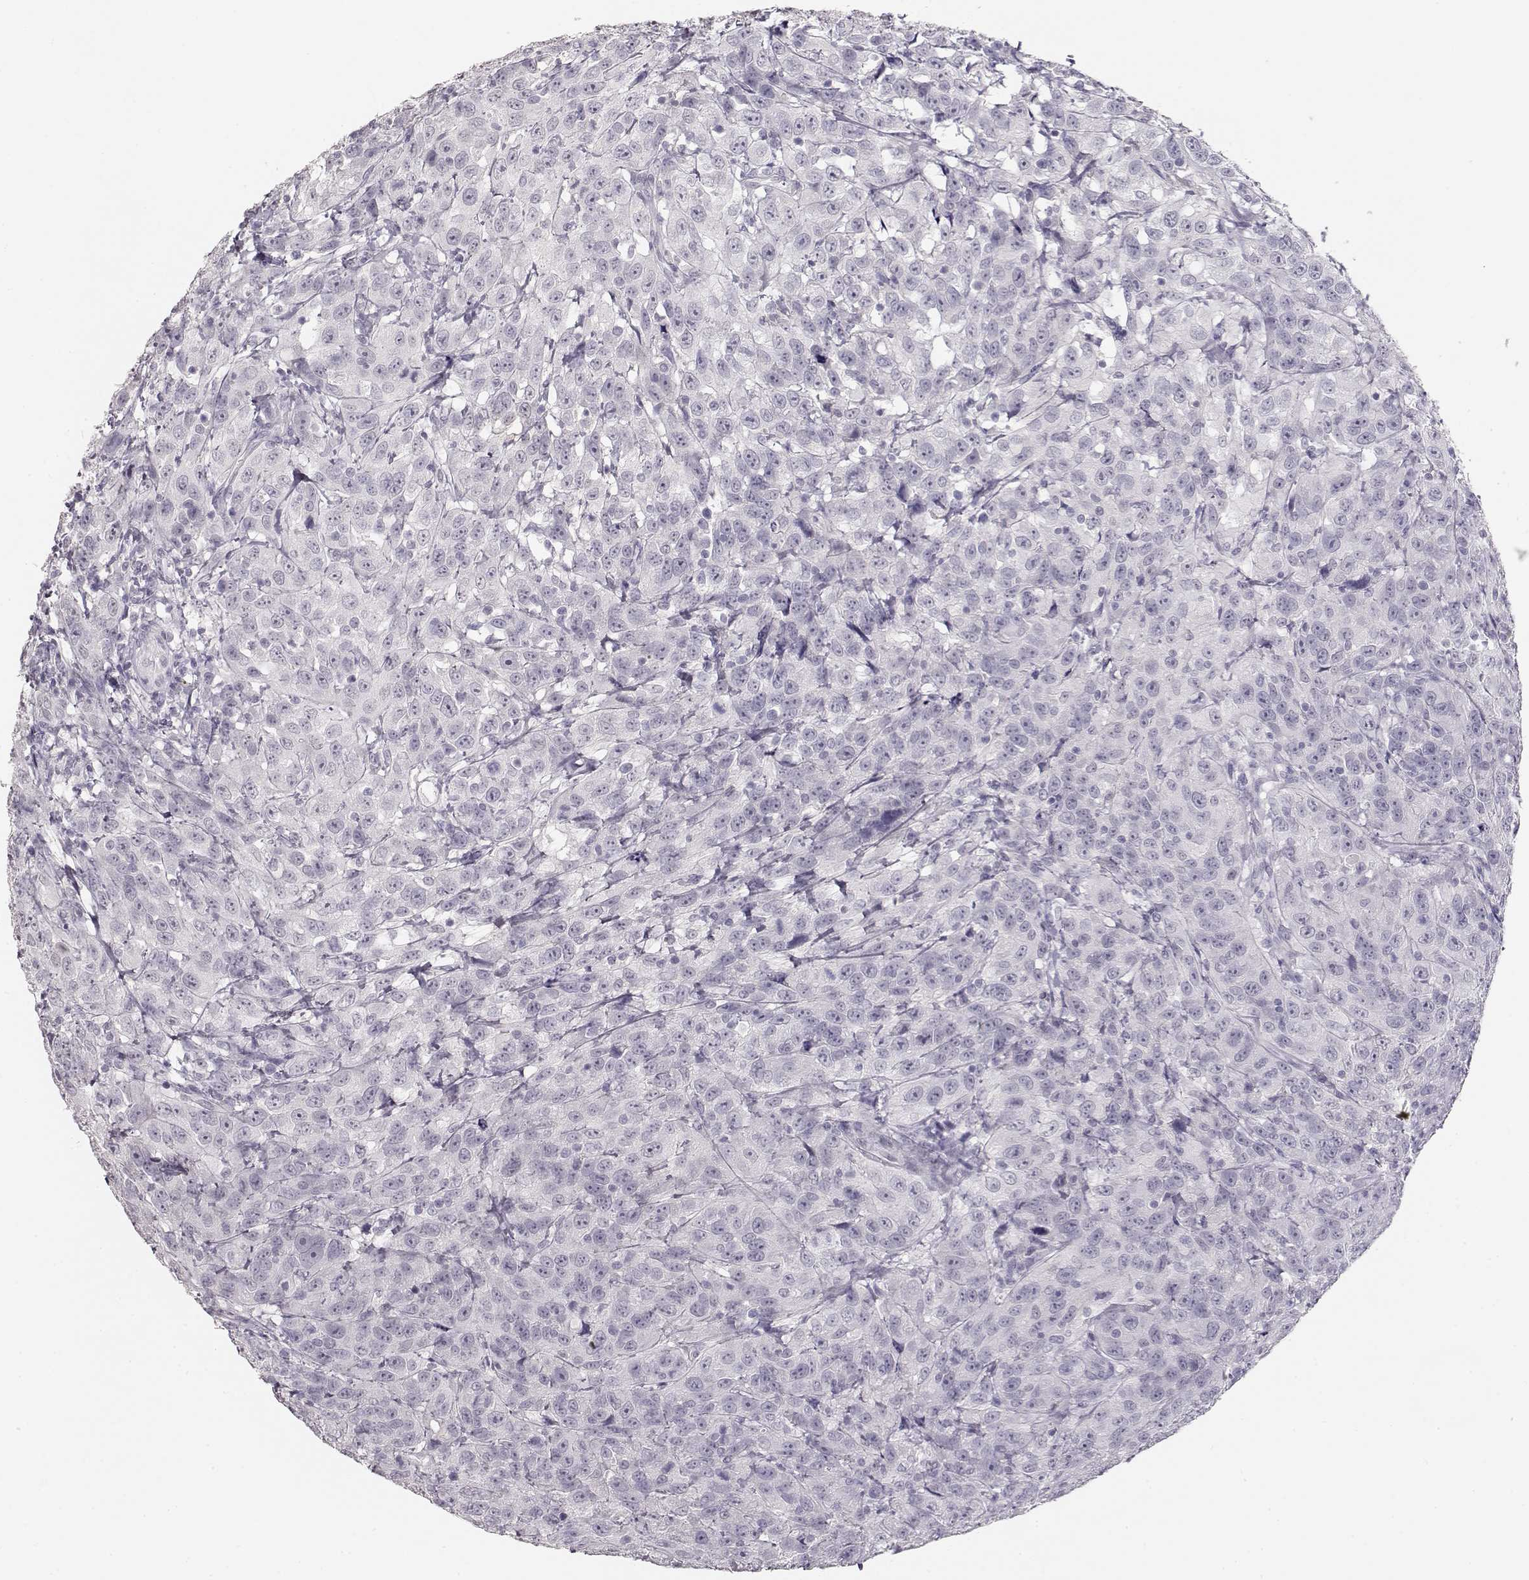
{"staining": {"intensity": "negative", "quantity": "none", "location": "none"}, "tissue": "urothelial cancer", "cell_type": "Tumor cells", "image_type": "cancer", "snomed": [{"axis": "morphology", "description": "Urothelial carcinoma, NOS"}, {"axis": "morphology", "description": "Urothelial carcinoma, High grade"}, {"axis": "topography", "description": "Urinary bladder"}], "caption": "IHC image of urothelial cancer stained for a protein (brown), which reveals no staining in tumor cells.", "gene": "TKTL1", "patient": {"sex": "female", "age": 73}}